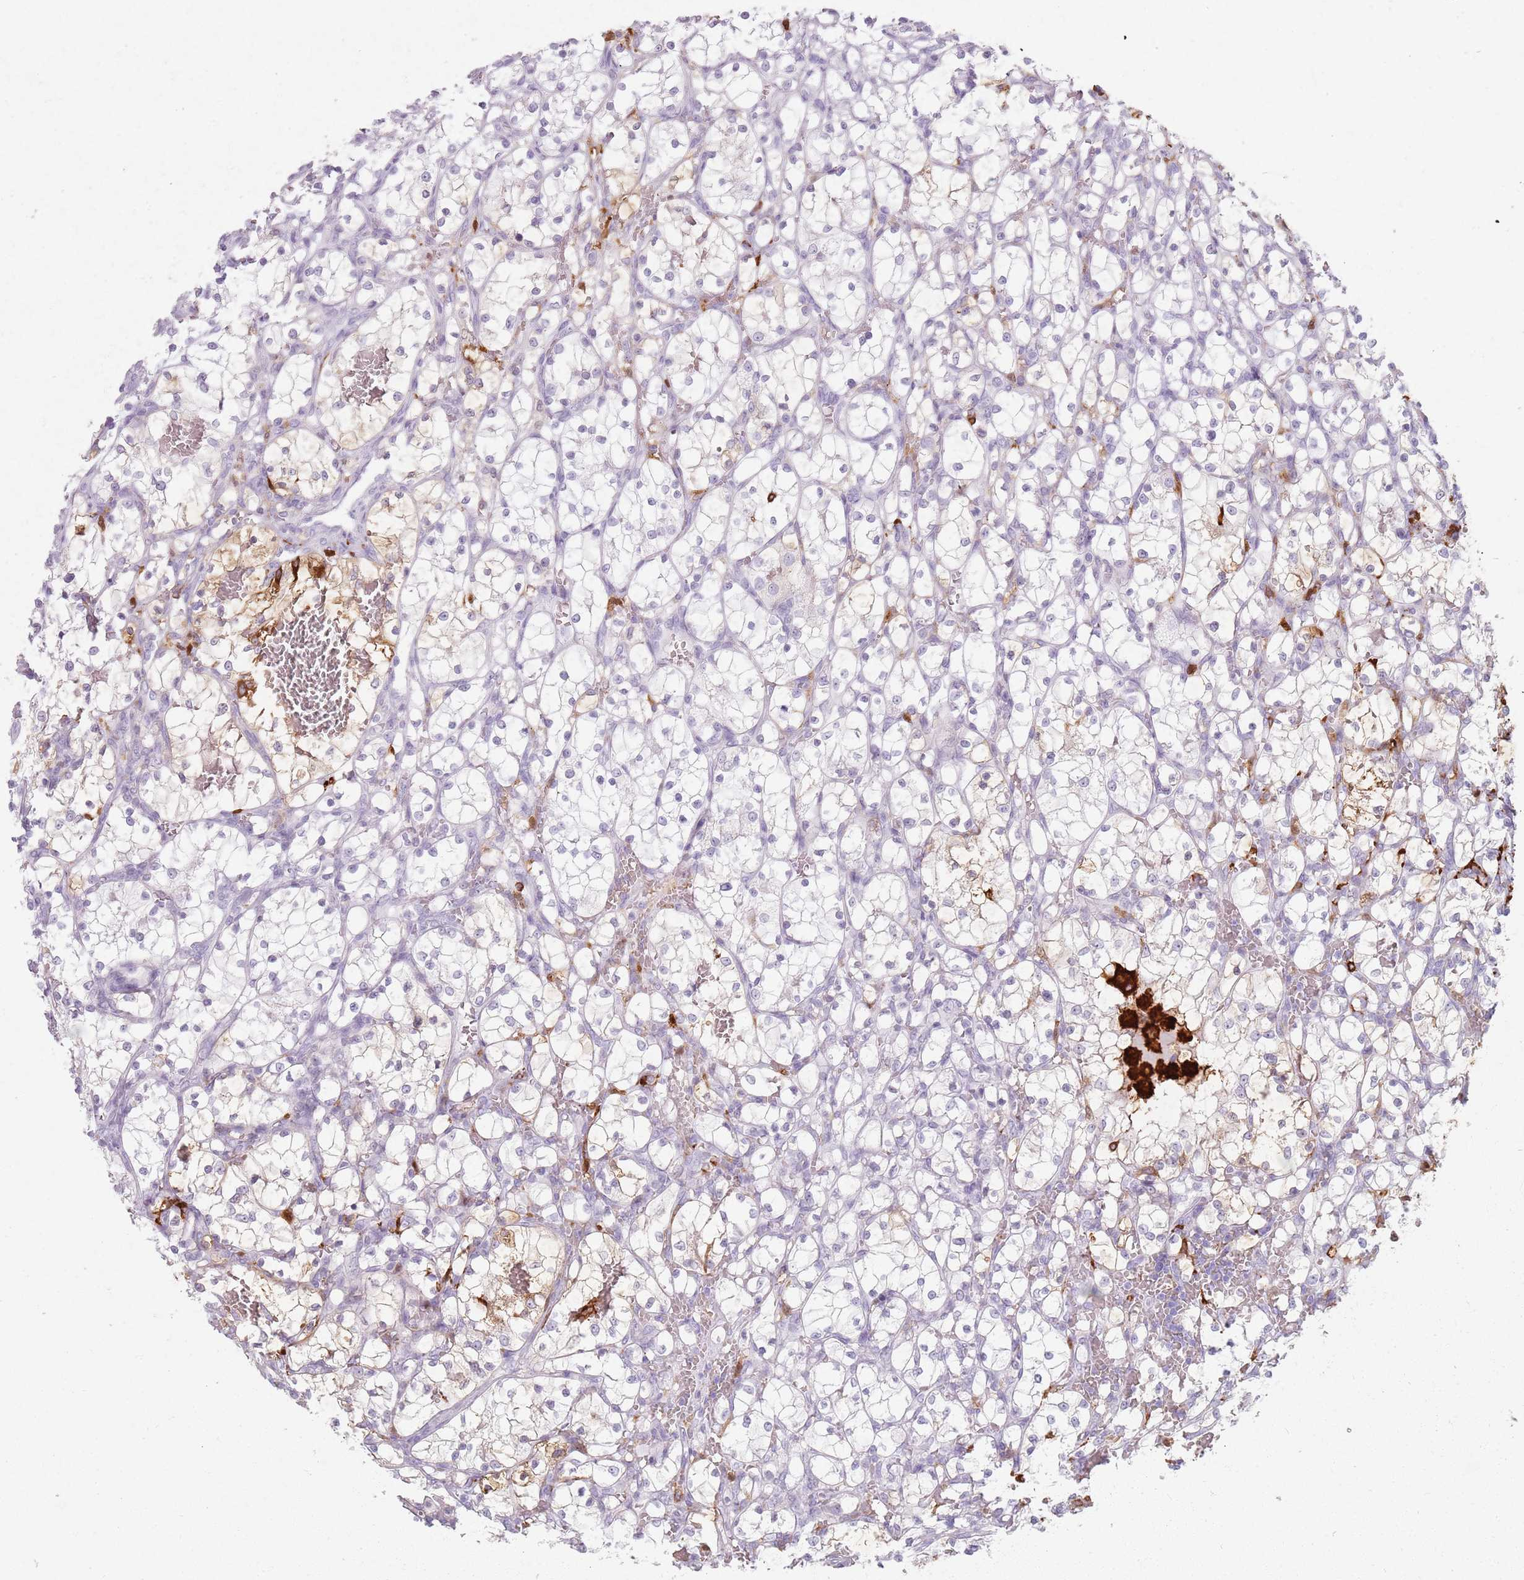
{"staining": {"intensity": "weak", "quantity": "<25%", "location": "cytoplasmic/membranous"}, "tissue": "renal cancer", "cell_type": "Tumor cells", "image_type": "cancer", "snomed": [{"axis": "morphology", "description": "Adenocarcinoma, NOS"}, {"axis": "topography", "description": "Kidney"}], "caption": "Tumor cells show no significant protein positivity in renal cancer. Nuclei are stained in blue.", "gene": "GDPGP1", "patient": {"sex": "female", "age": 69}}